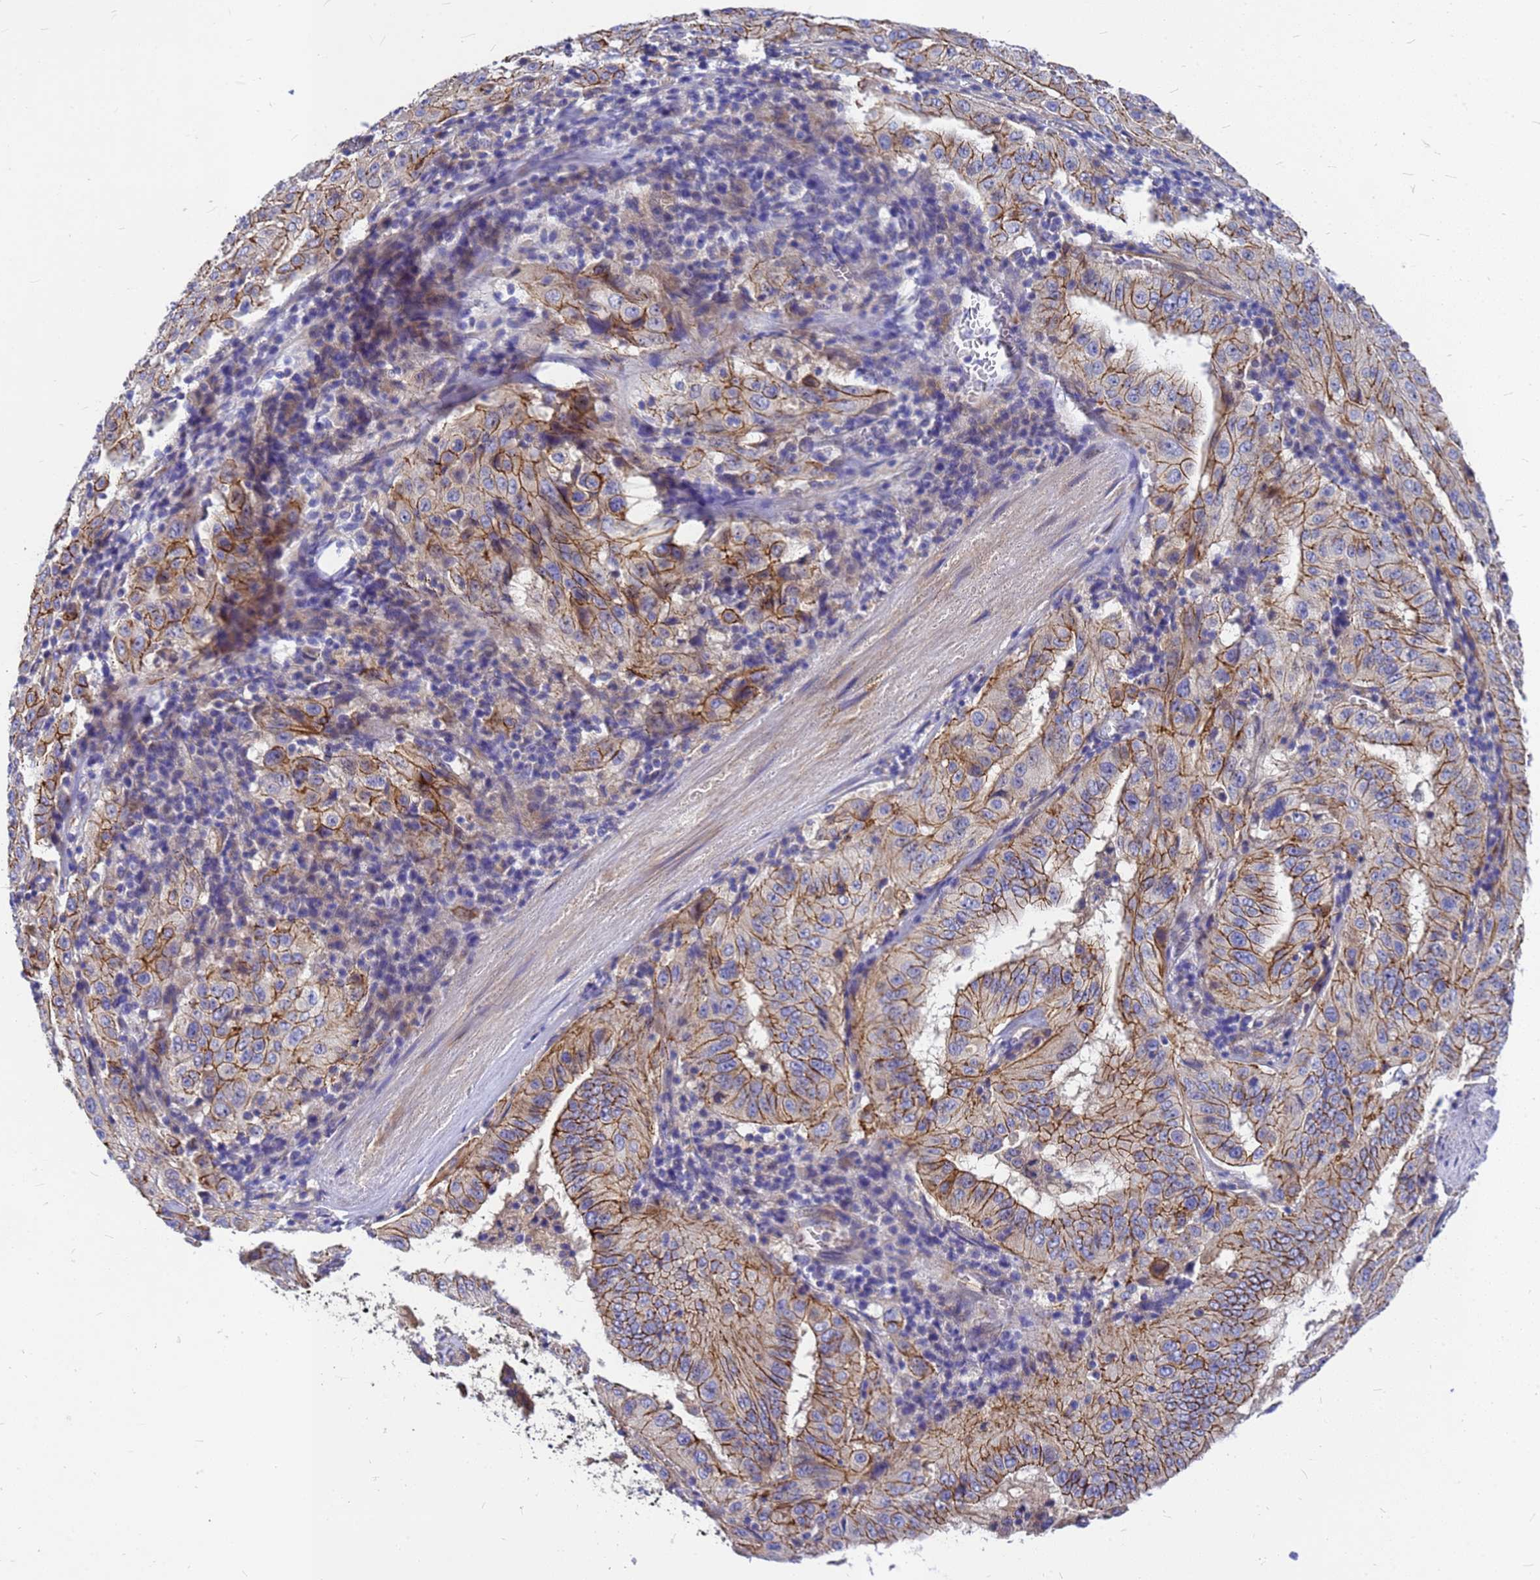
{"staining": {"intensity": "moderate", "quantity": ">75%", "location": "cytoplasmic/membranous"}, "tissue": "pancreatic cancer", "cell_type": "Tumor cells", "image_type": "cancer", "snomed": [{"axis": "morphology", "description": "Adenocarcinoma, NOS"}, {"axis": "topography", "description": "Pancreas"}], "caption": "Adenocarcinoma (pancreatic) stained with immunohistochemistry (IHC) displays moderate cytoplasmic/membranous expression in approximately >75% of tumor cells. (Stains: DAB (3,3'-diaminobenzidine) in brown, nuclei in blue, Microscopy: brightfield microscopy at high magnification).", "gene": "FBXW5", "patient": {"sex": "male", "age": 63}}